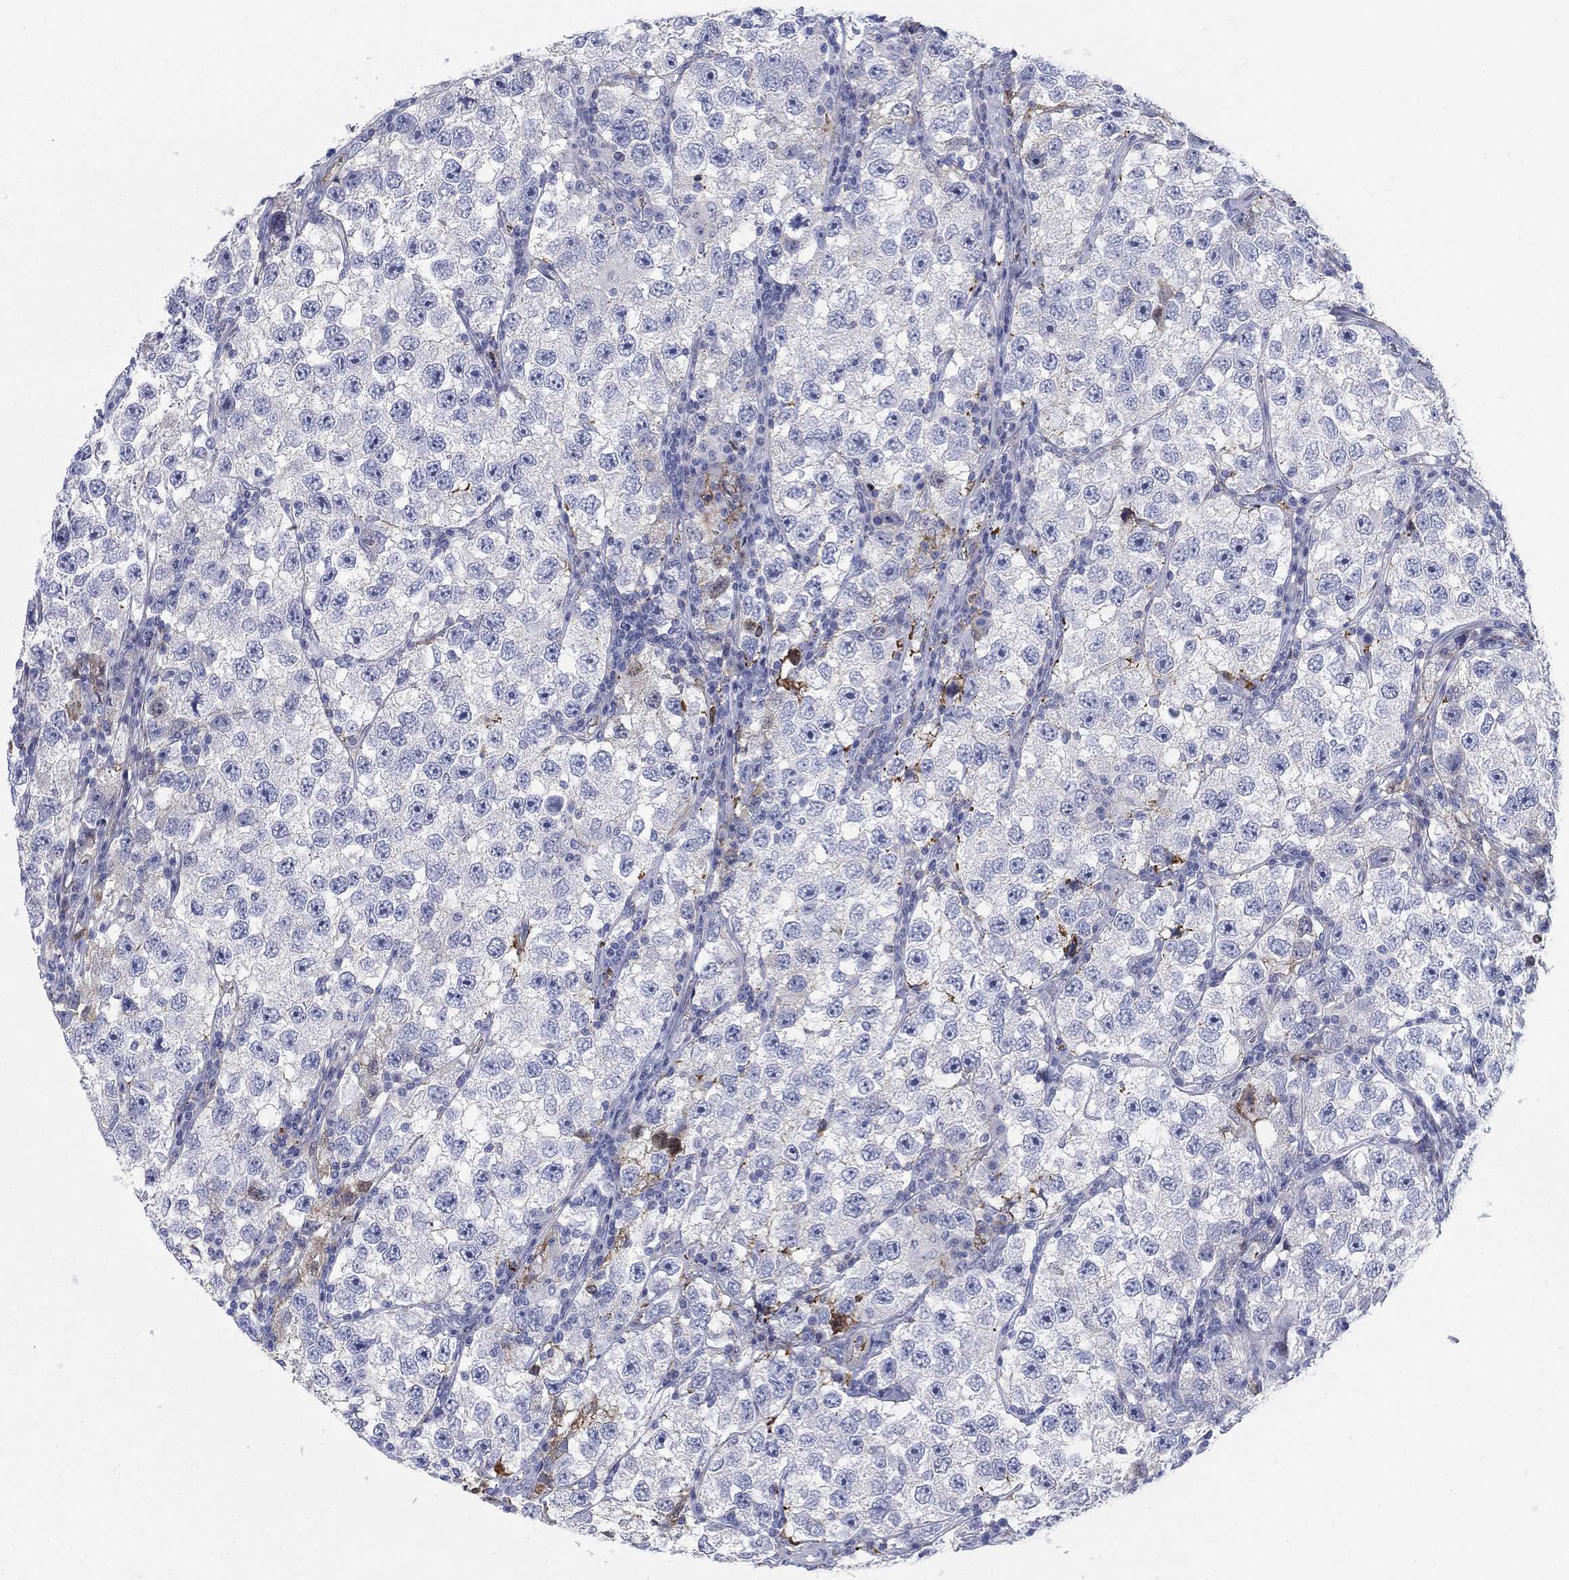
{"staining": {"intensity": "negative", "quantity": "none", "location": "none"}, "tissue": "testis cancer", "cell_type": "Tumor cells", "image_type": "cancer", "snomed": [{"axis": "morphology", "description": "Seminoma, NOS"}, {"axis": "topography", "description": "Testis"}], "caption": "The immunohistochemistry (IHC) histopathology image has no significant staining in tumor cells of testis cancer (seminoma) tissue.", "gene": "HEATR4", "patient": {"sex": "male", "age": 26}}